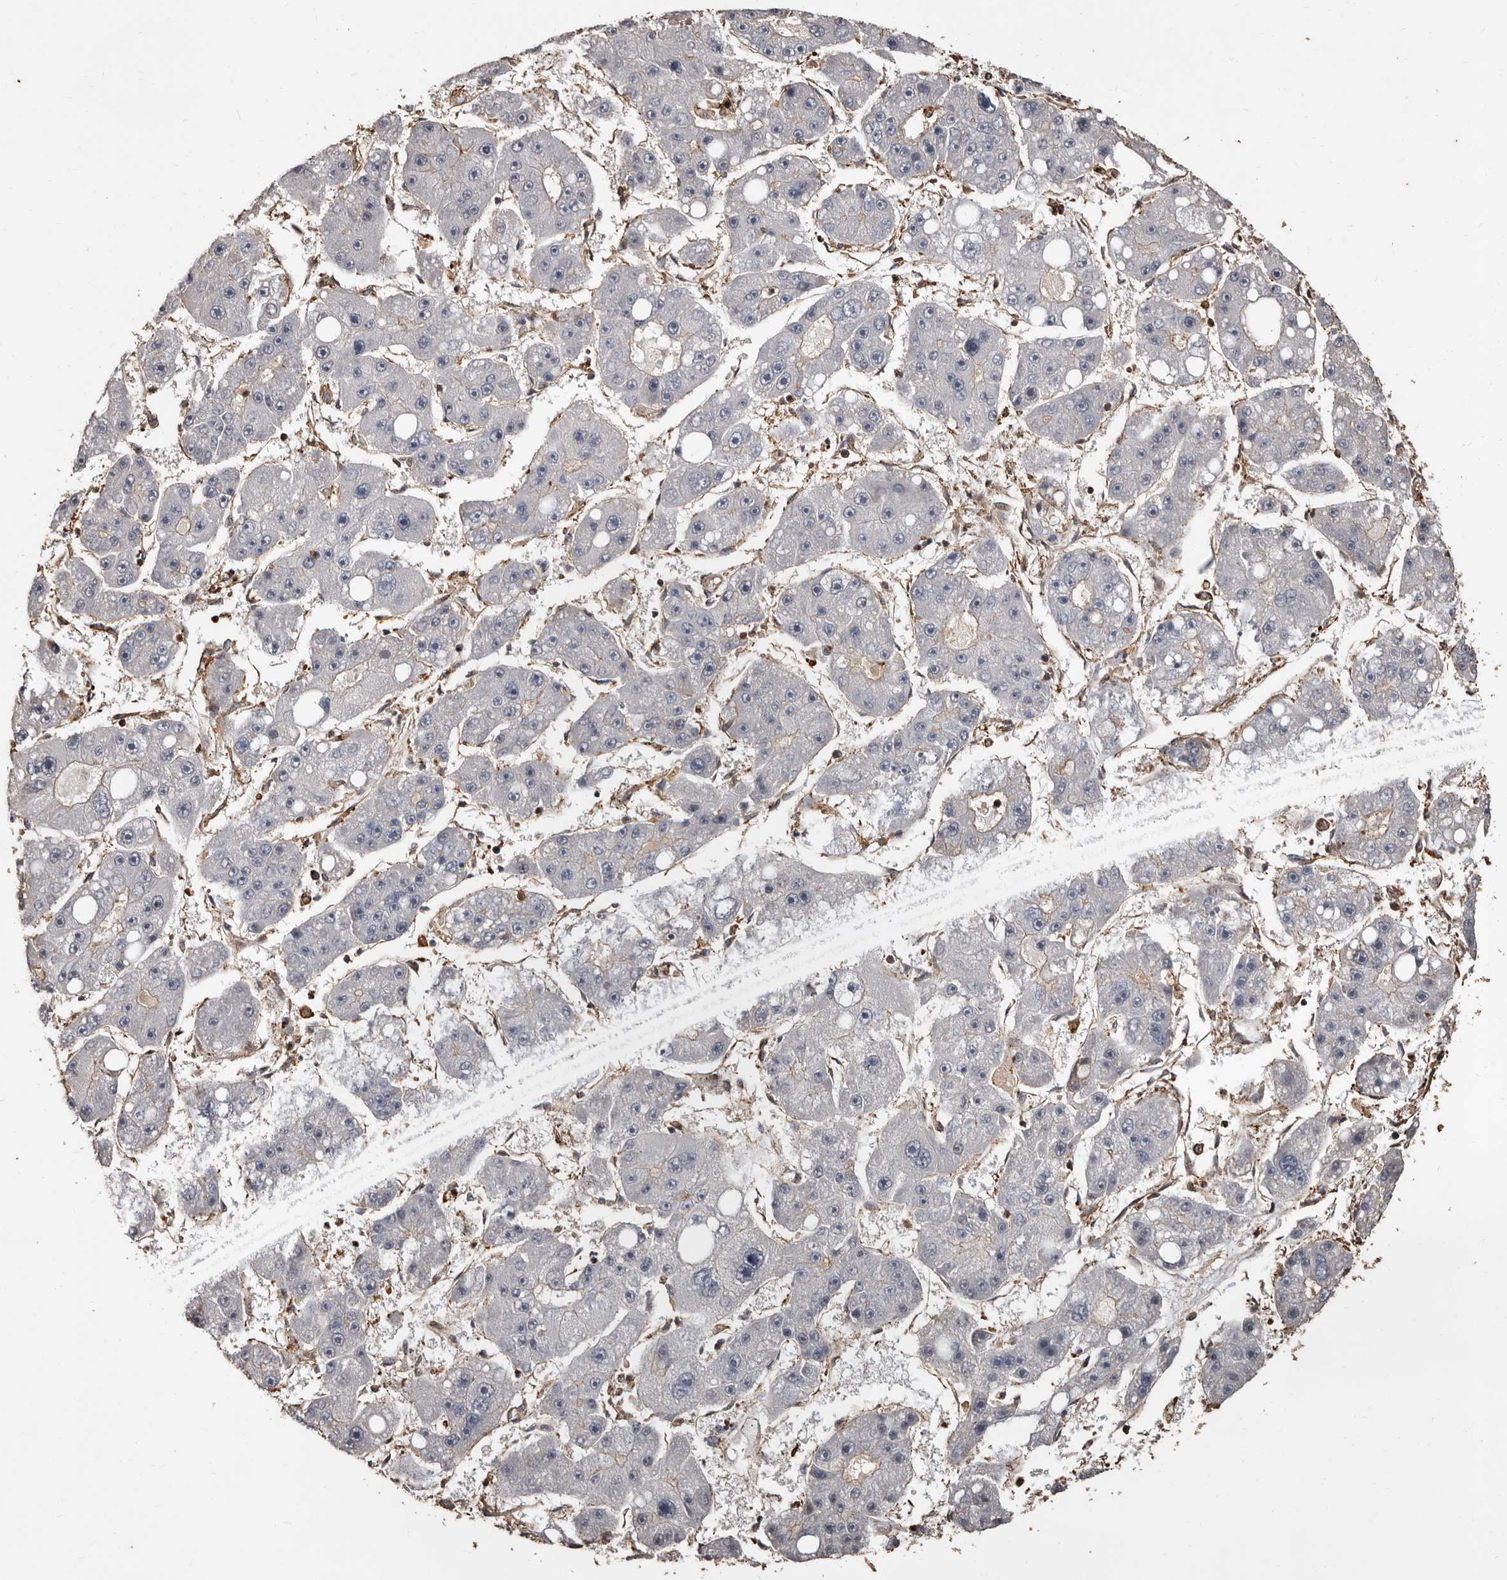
{"staining": {"intensity": "negative", "quantity": "none", "location": "none"}, "tissue": "liver cancer", "cell_type": "Tumor cells", "image_type": "cancer", "snomed": [{"axis": "morphology", "description": "Carcinoma, Hepatocellular, NOS"}, {"axis": "topography", "description": "Liver"}], "caption": "This is an immunohistochemistry image of liver hepatocellular carcinoma. There is no staining in tumor cells.", "gene": "GSK3A", "patient": {"sex": "female", "age": 61}}